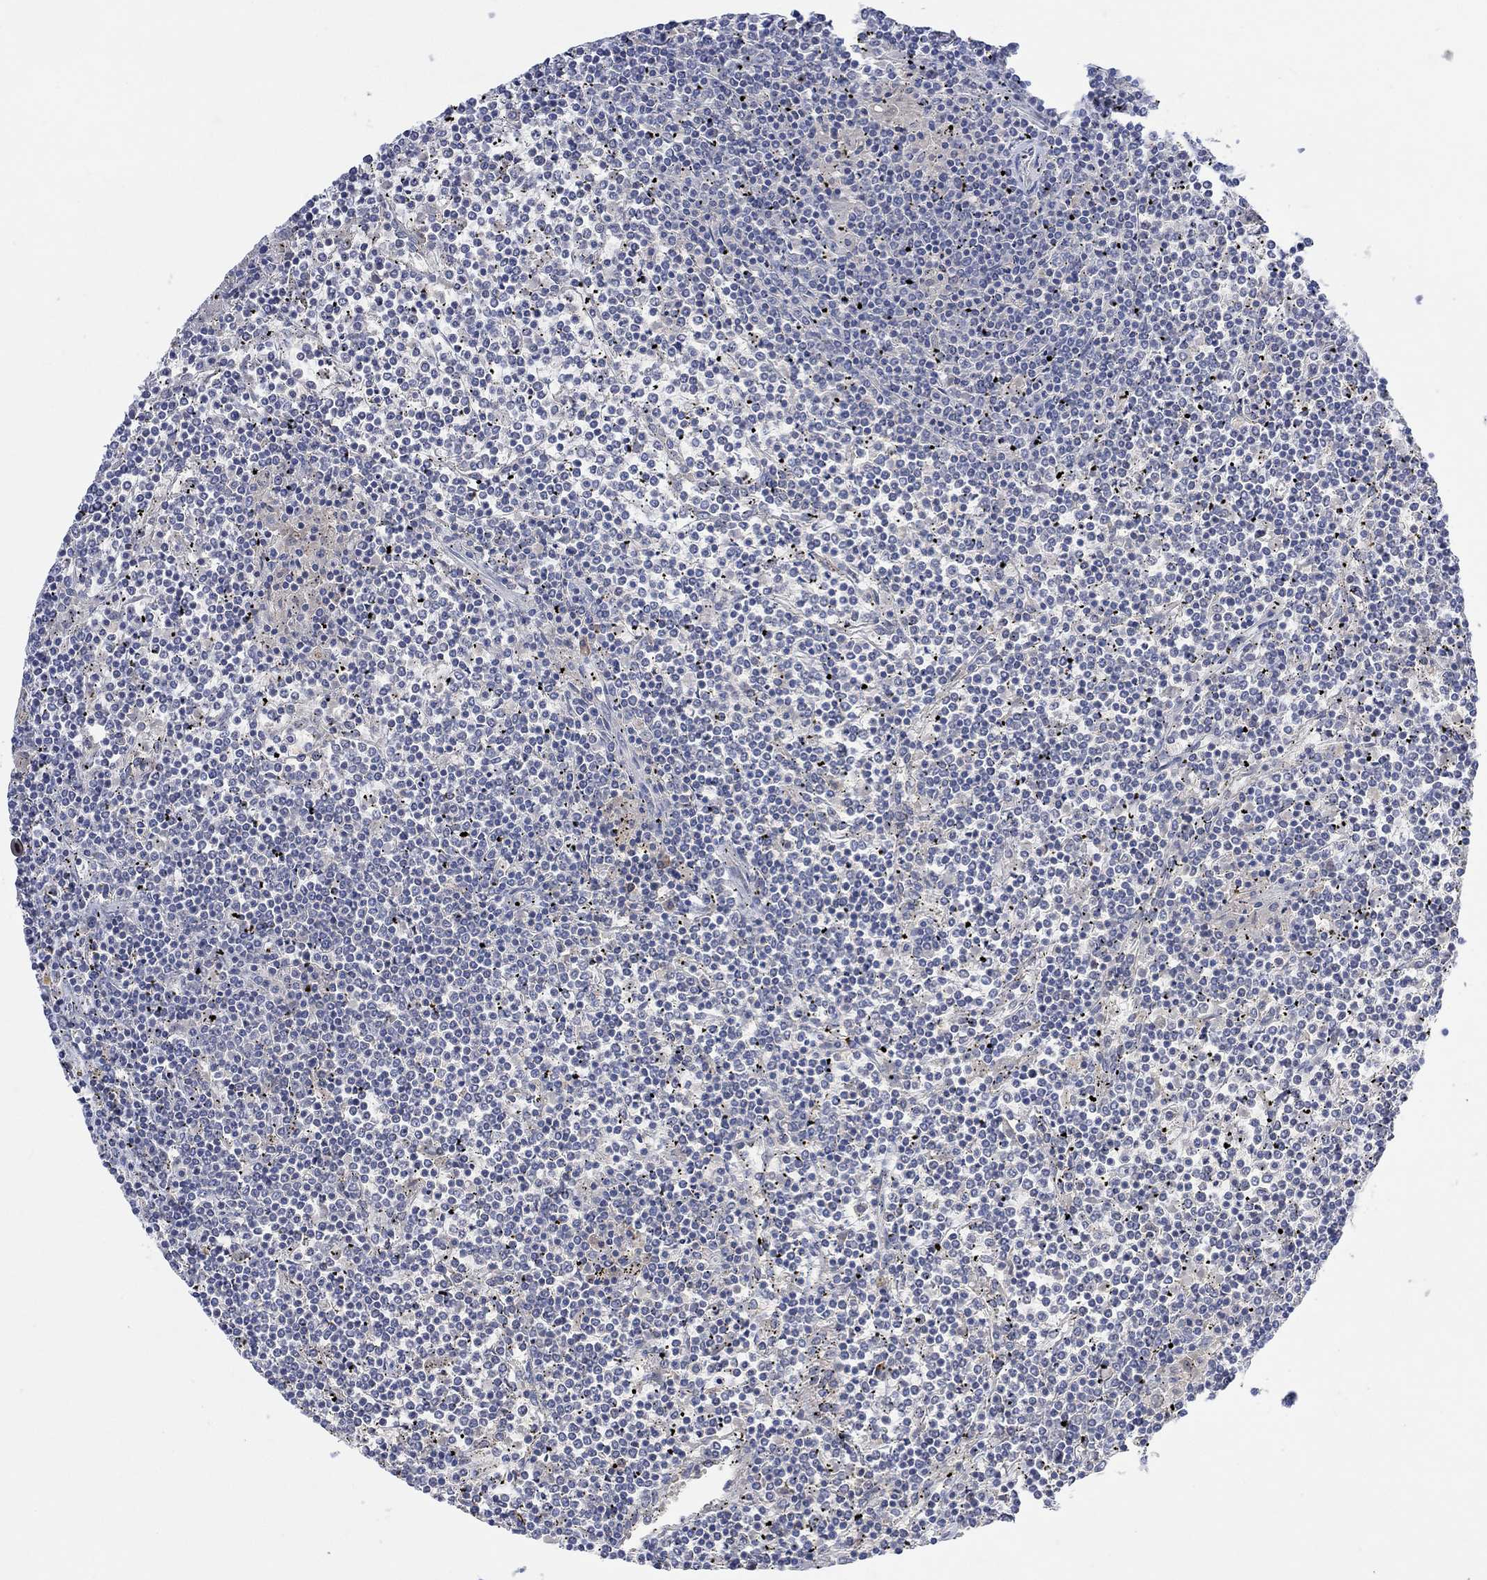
{"staining": {"intensity": "negative", "quantity": "none", "location": "none"}, "tissue": "lymphoma", "cell_type": "Tumor cells", "image_type": "cancer", "snomed": [{"axis": "morphology", "description": "Malignant lymphoma, non-Hodgkin's type, Low grade"}, {"axis": "topography", "description": "Spleen"}], "caption": "The immunohistochemistry (IHC) micrograph has no significant expression in tumor cells of lymphoma tissue.", "gene": "MSTN", "patient": {"sex": "female", "age": 19}}